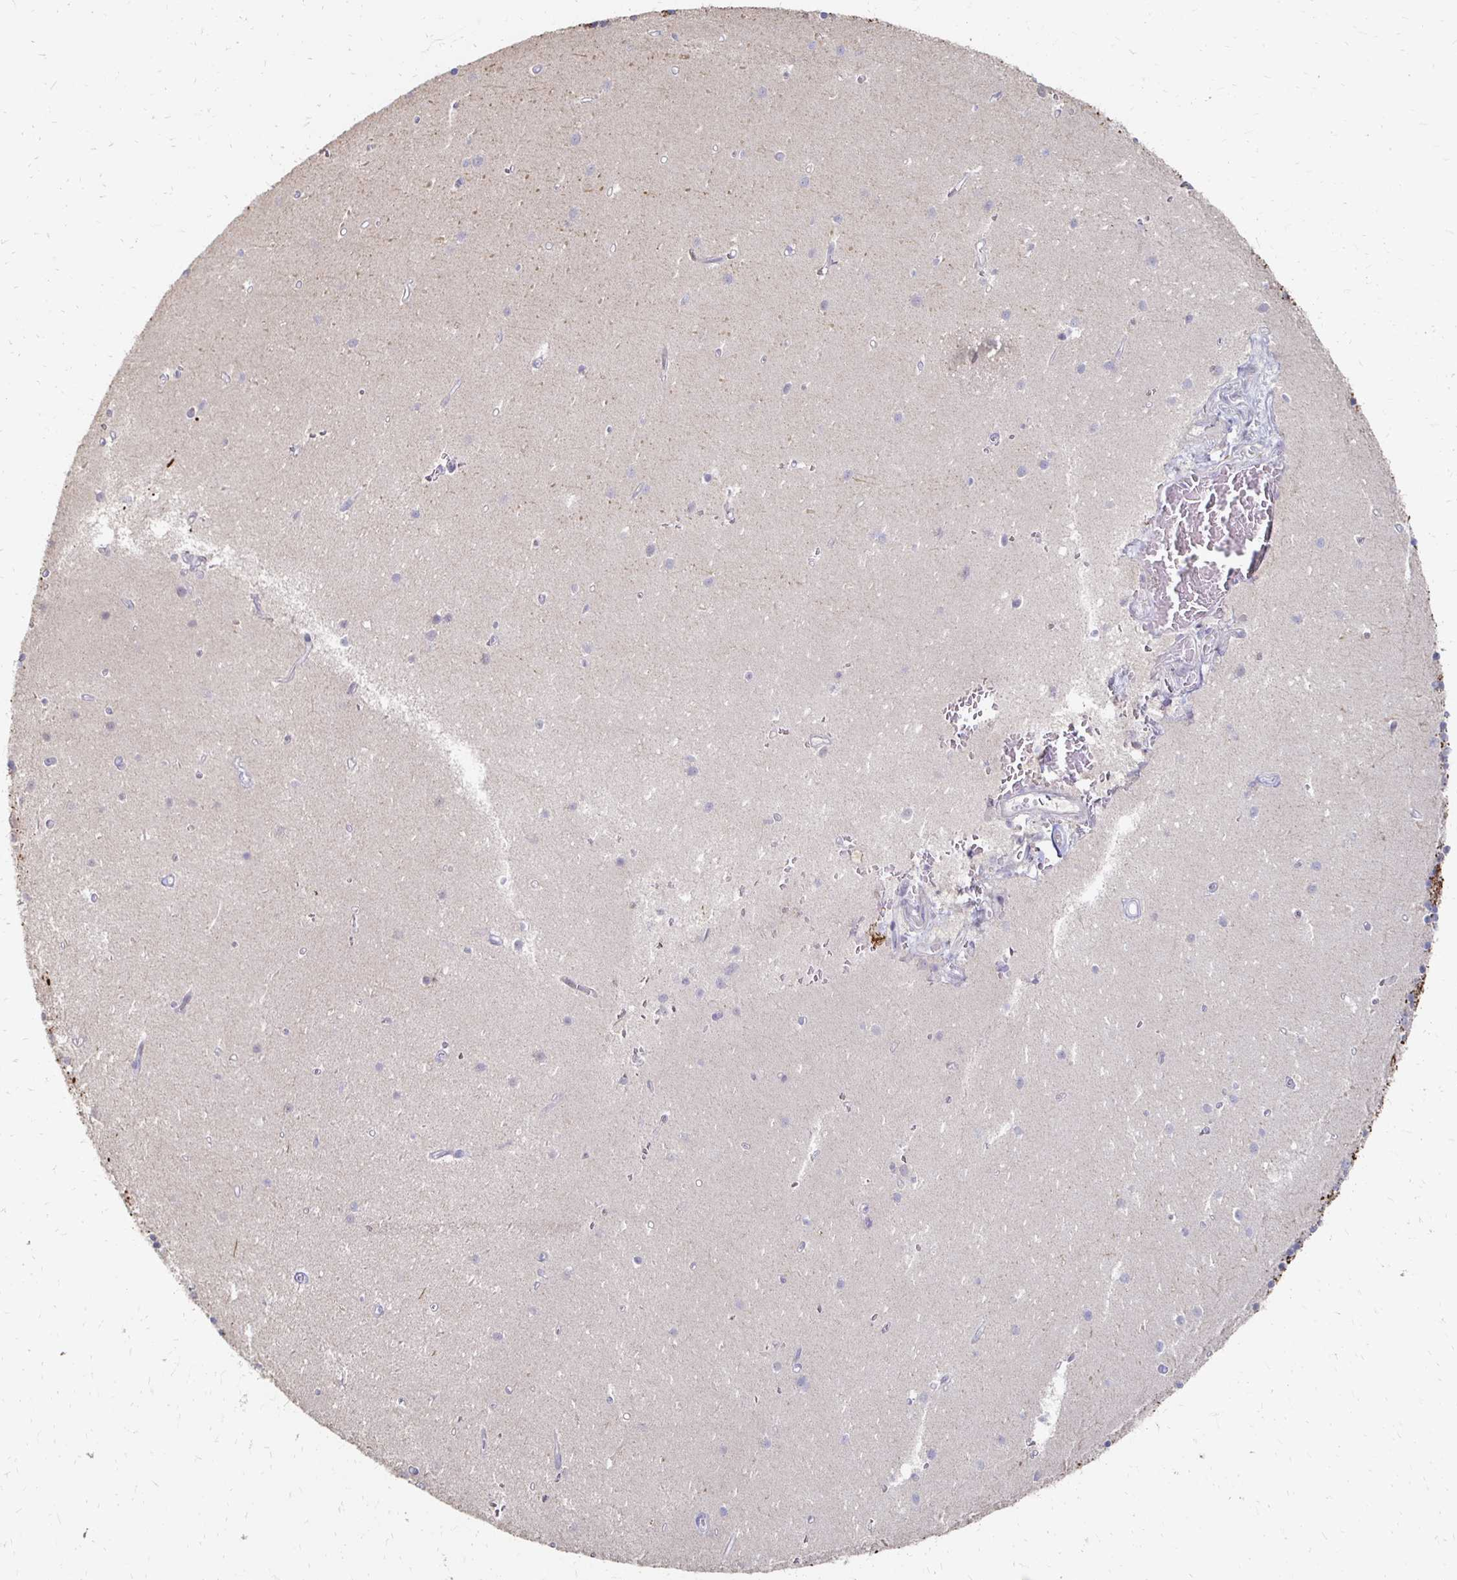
{"staining": {"intensity": "negative", "quantity": "none", "location": "none"}, "tissue": "cerebellum", "cell_type": "Cells in granular layer", "image_type": "normal", "snomed": [{"axis": "morphology", "description": "Normal tissue, NOS"}, {"axis": "topography", "description": "Cerebellum"}], "caption": "A high-resolution photomicrograph shows immunohistochemistry (IHC) staining of unremarkable cerebellum, which displays no significant positivity in cells in granular layer. (IHC, brightfield microscopy, high magnification).", "gene": "ZNF727", "patient": {"sex": "male", "age": 54}}